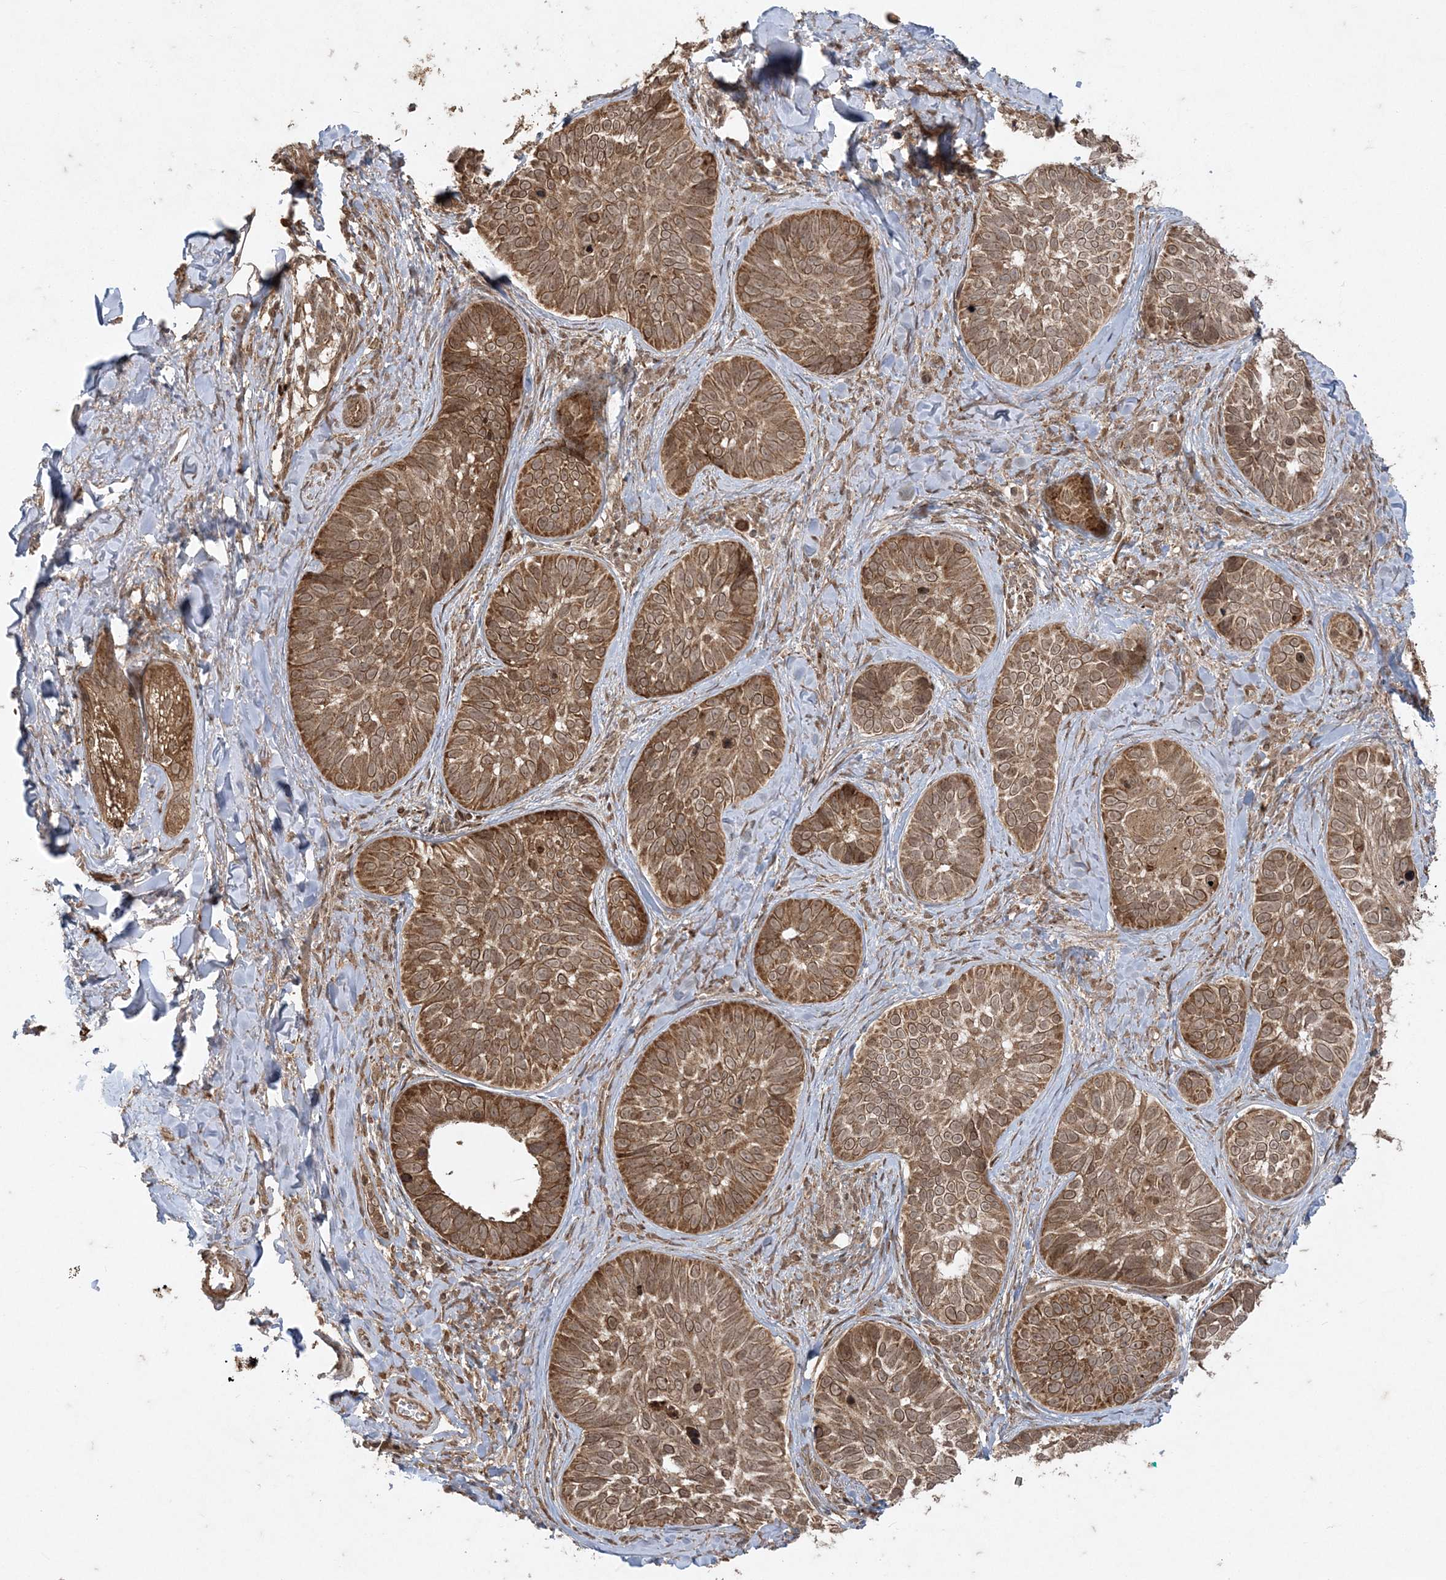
{"staining": {"intensity": "moderate", "quantity": ">75%", "location": "cytoplasmic/membranous"}, "tissue": "skin cancer", "cell_type": "Tumor cells", "image_type": "cancer", "snomed": [{"axis": "morphology", "description": "Basal cell carcinoma"}, {"axis": "topography", "description": "Skin"}], "caption": "Immunohistochemistry histopathology image of neoplastic tissue: human skin cancer (basal cell carcinoma) stained using immunohistochemistry (IHC) demonstrates medium levels of moderate protein expression localized specifically in the cytoplasmic/membranous of tumor cells, appearing as a cytoplasmic/membranous brown color.", "gene": "RRAS", "patient": {"sex": "male", "age": 62}}